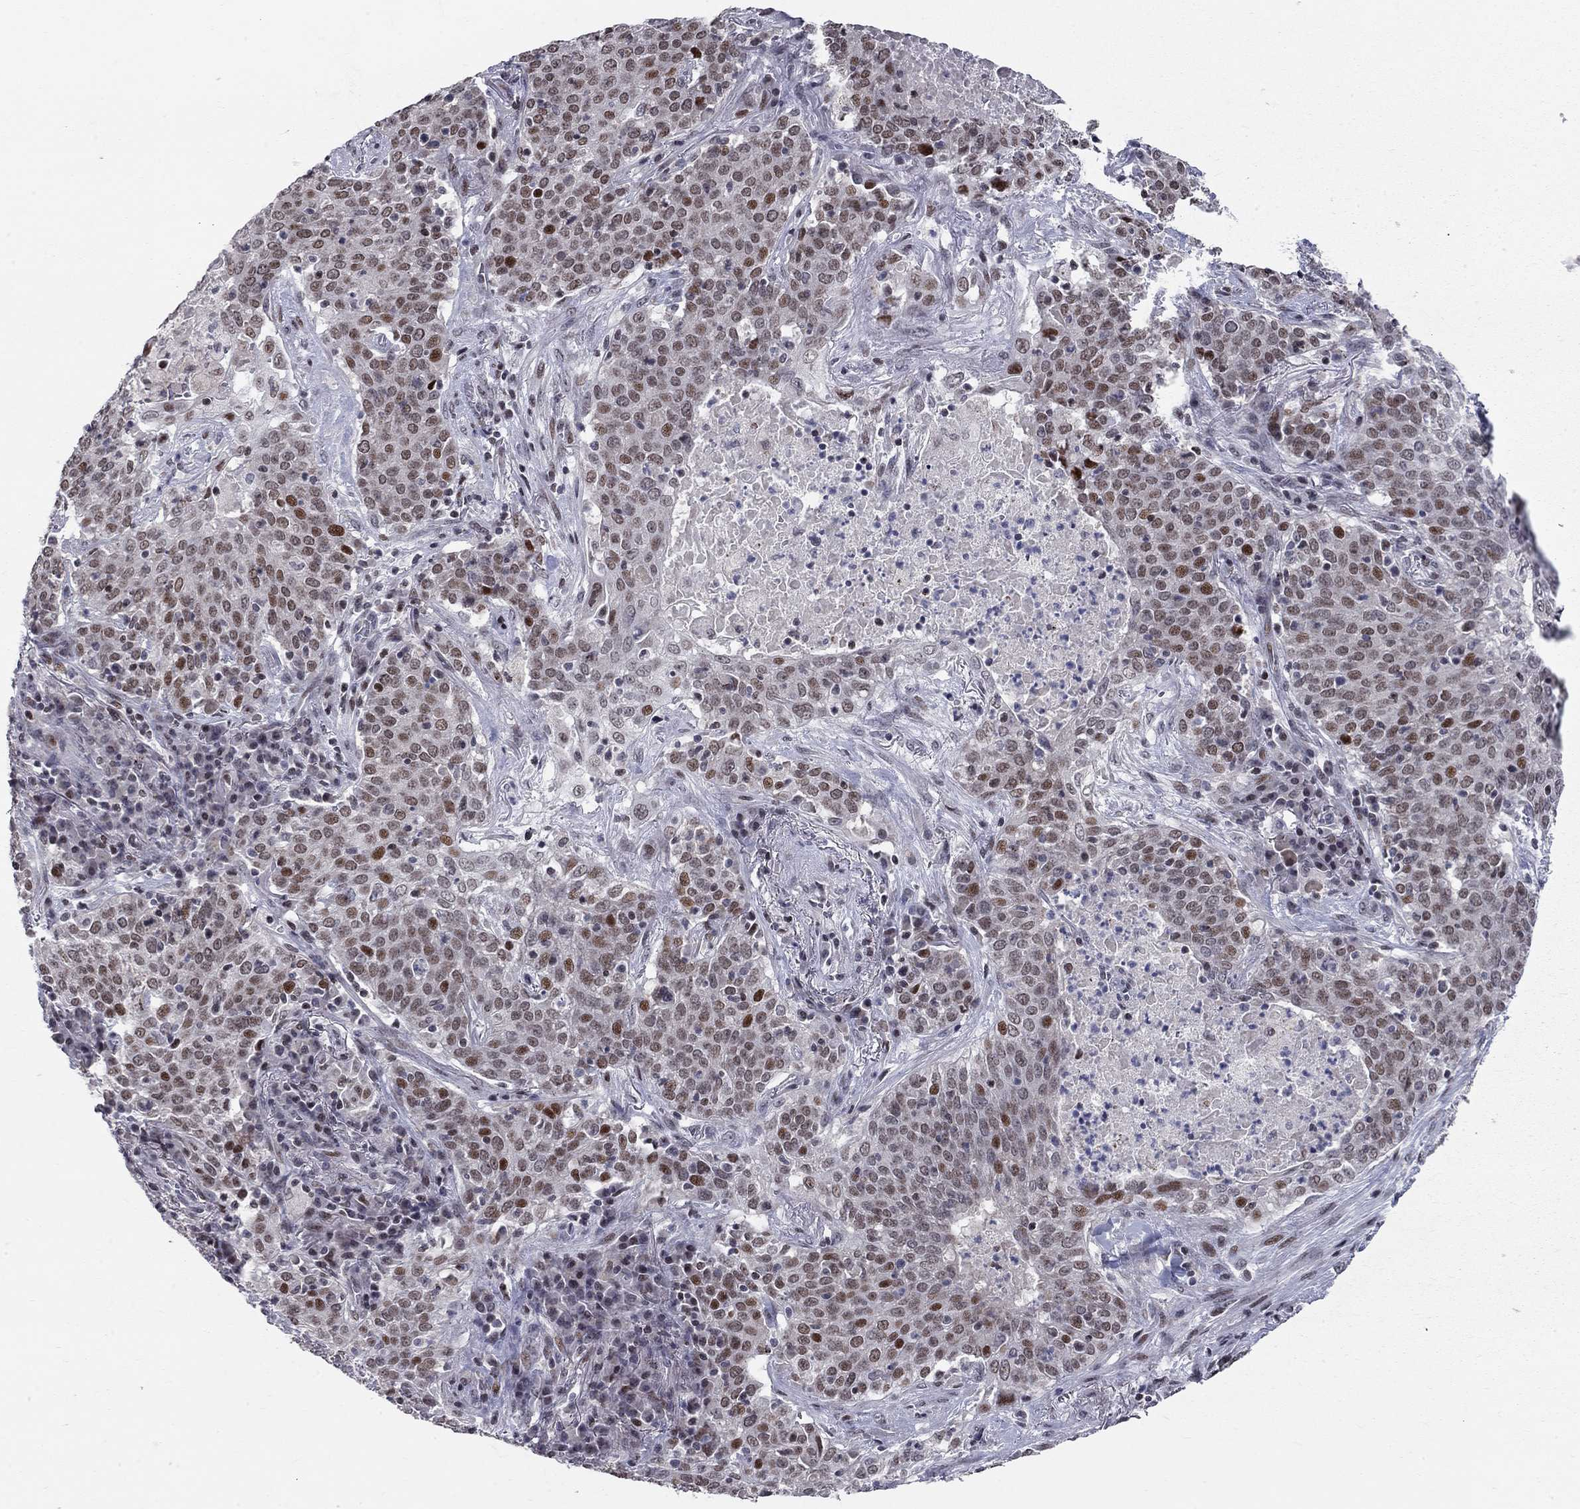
{"staining": {"intensity": "strong", "quantity": "<25%", "location": "nuclear"}, "tissue": "lung cancer", "cell_type": "Tumor cells", "image_type": "cancer", "snomed": [{"axis": "morphology", "description": "Squamous cell carcinoma, NOS"}, {"axis": "topography", "description": "Lung"}], "caption": "Lung squamous cell carcinoma stained with a brown dye displays strong nuclear positive expression in approximately <25% of tumor cells.", "gene": "HDAC3", "patient": {"sex": "male", "age": 82}}